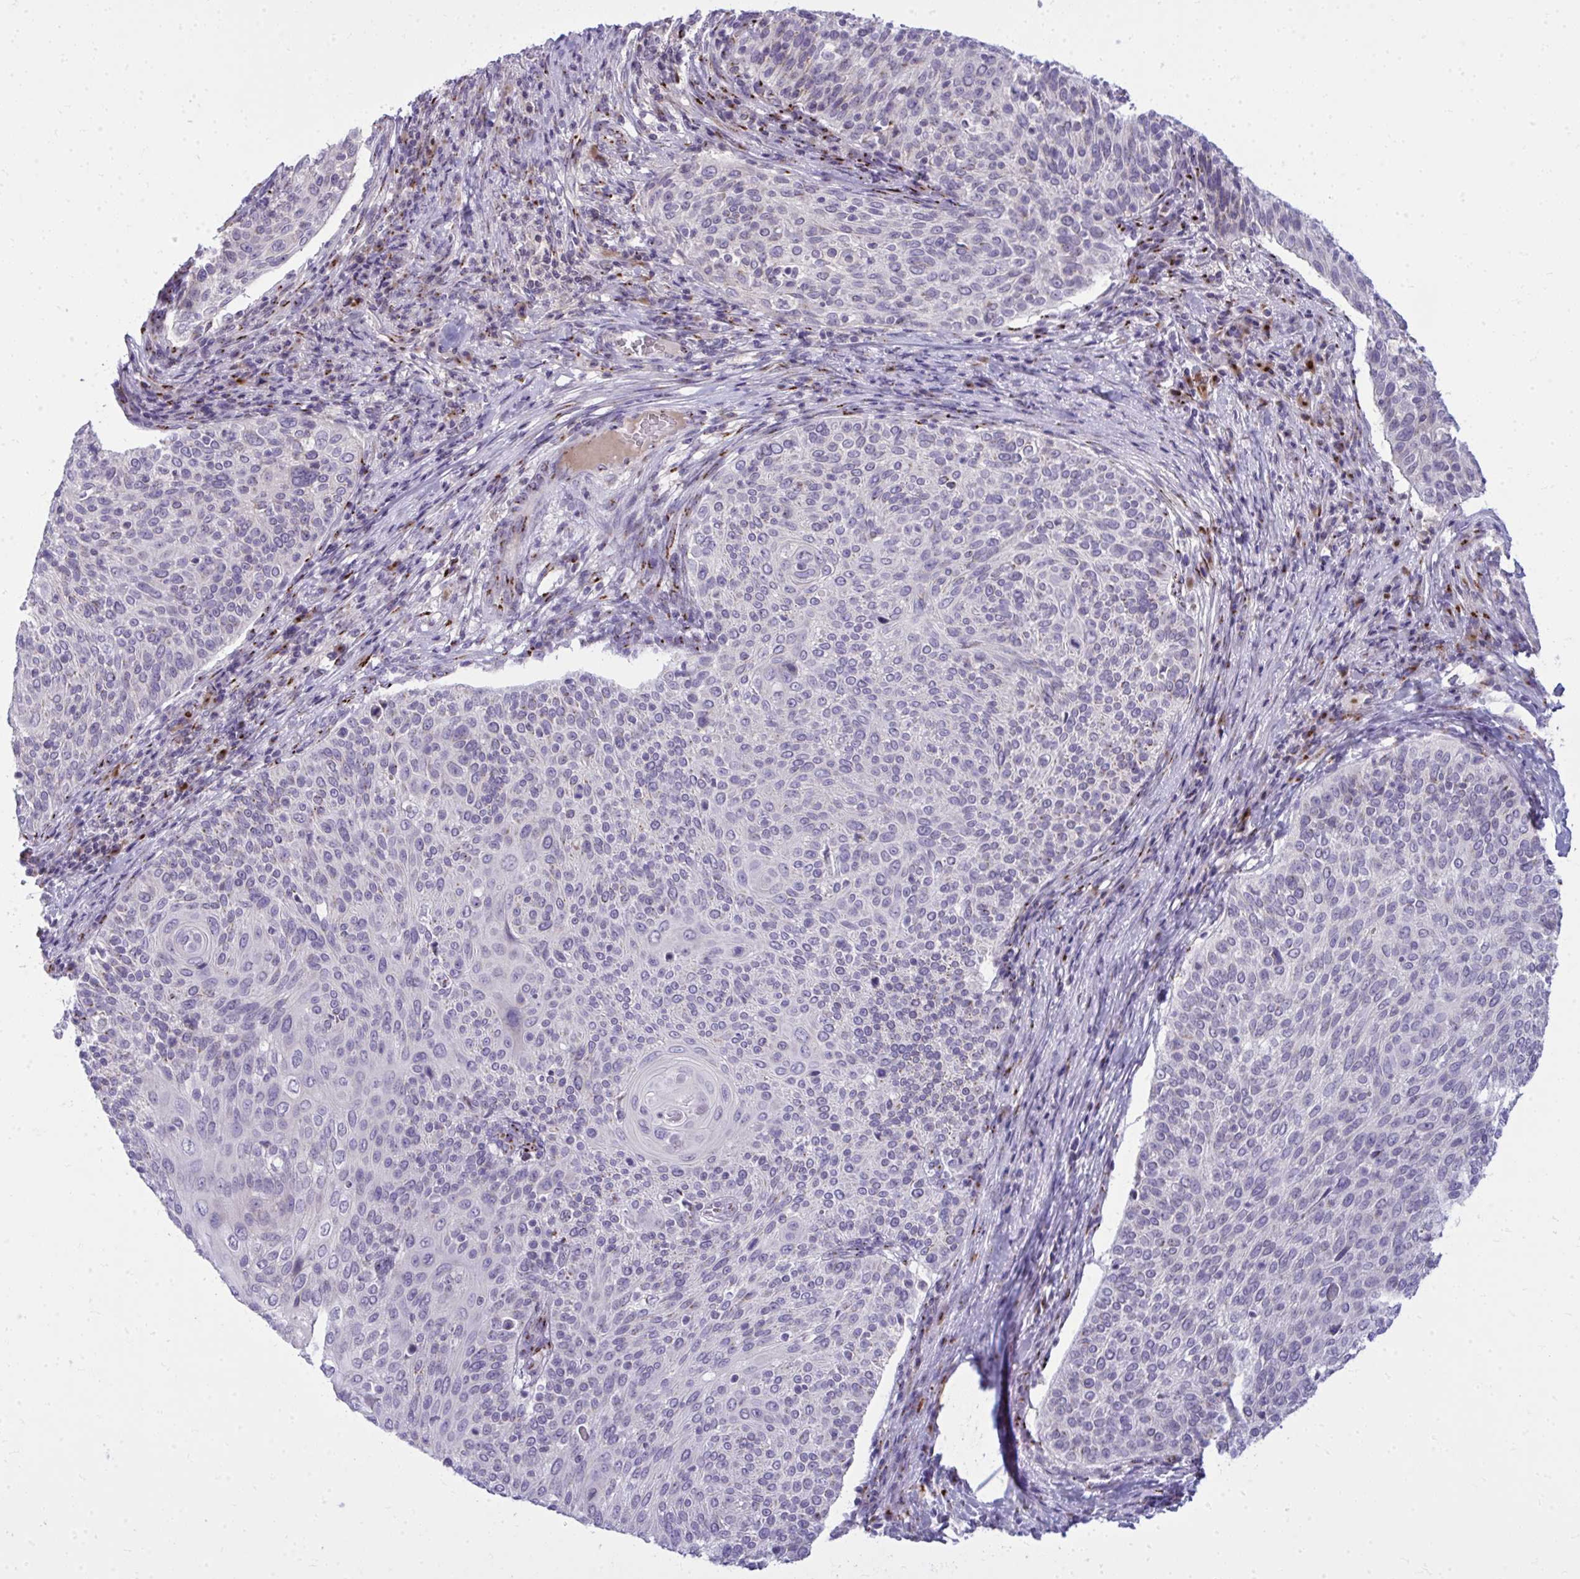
{"staining": {"intensity": "negative", "quantity": "none", "location": "none"}, "tissue": "cervical cancer", "cell_type": "Tumor cells", "image_type": "cancer", "snomed": [{"axis": "morphology", "description": "Squamous cell carcinoma, NOS"}, {"axis": "topography", "description": "Cervix"}], "caption": "High power microscopy photomicrograph of an immunohistochemistry (IHC) photomicrograph of squamous cell carcinoma (cervical), revealing no significant staining in tumor cells.", "gene": "DTX4", "patient": {"sex": "female", "age": 31}}